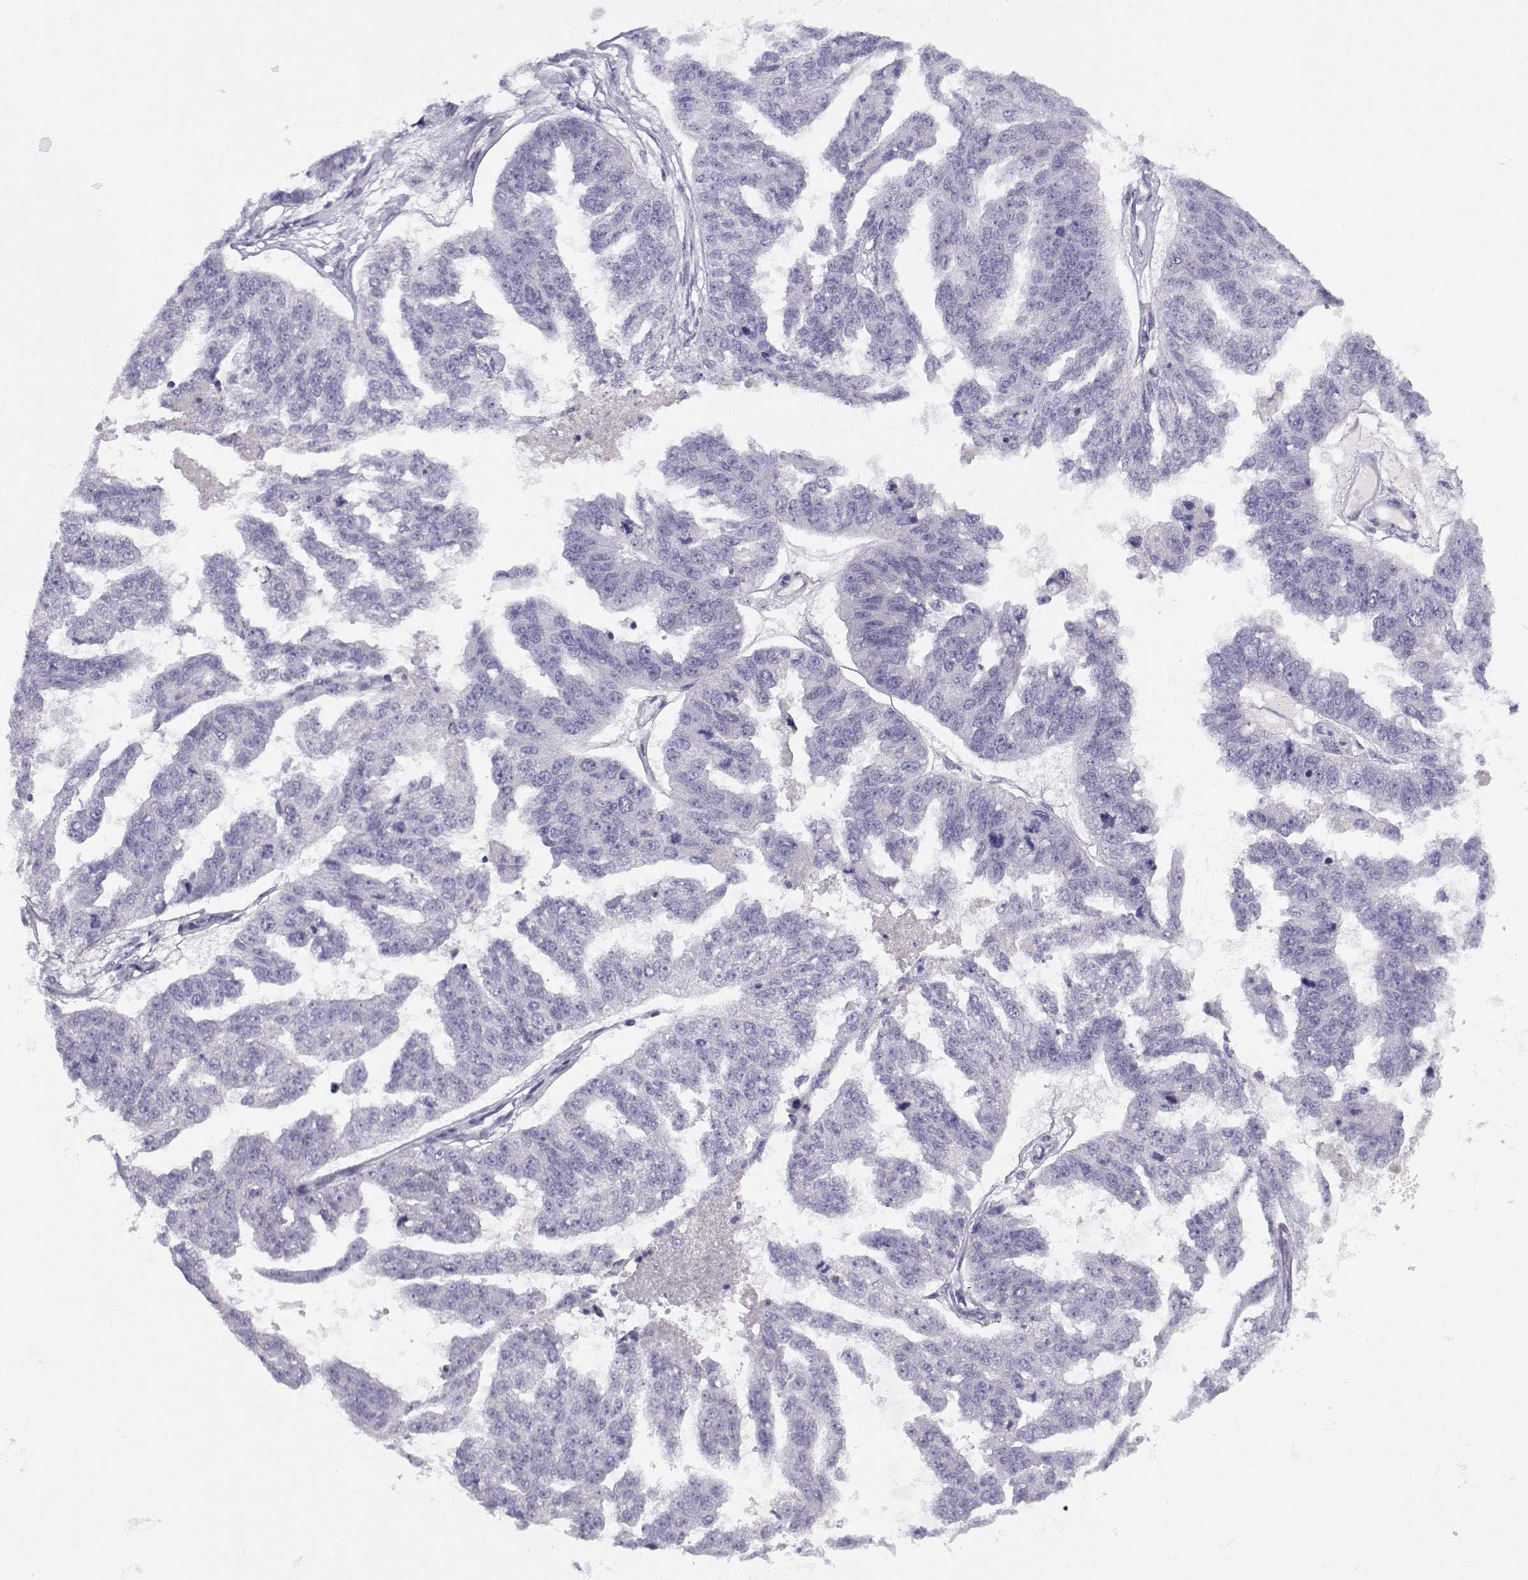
{"staining": {"intensity": "negative", "quantity": "none", "location": "none"}, "tissue": "ovarian cancer", "cell_type": "Tumor cells", "image_type": "cancer", "snomed": [{"axis": "morphology", "description": "Cystadenocarcinoma, serous, NOS"}, {"axis": "topography", "description": "Ovary"}], "caption": "A histopathology image of ovarian serous cystadenocarcinoma stained for a protein shows no brown staining in tumor cells.", "gene": "CFAP77", "patient": {"sex": "female", "age": 58}}